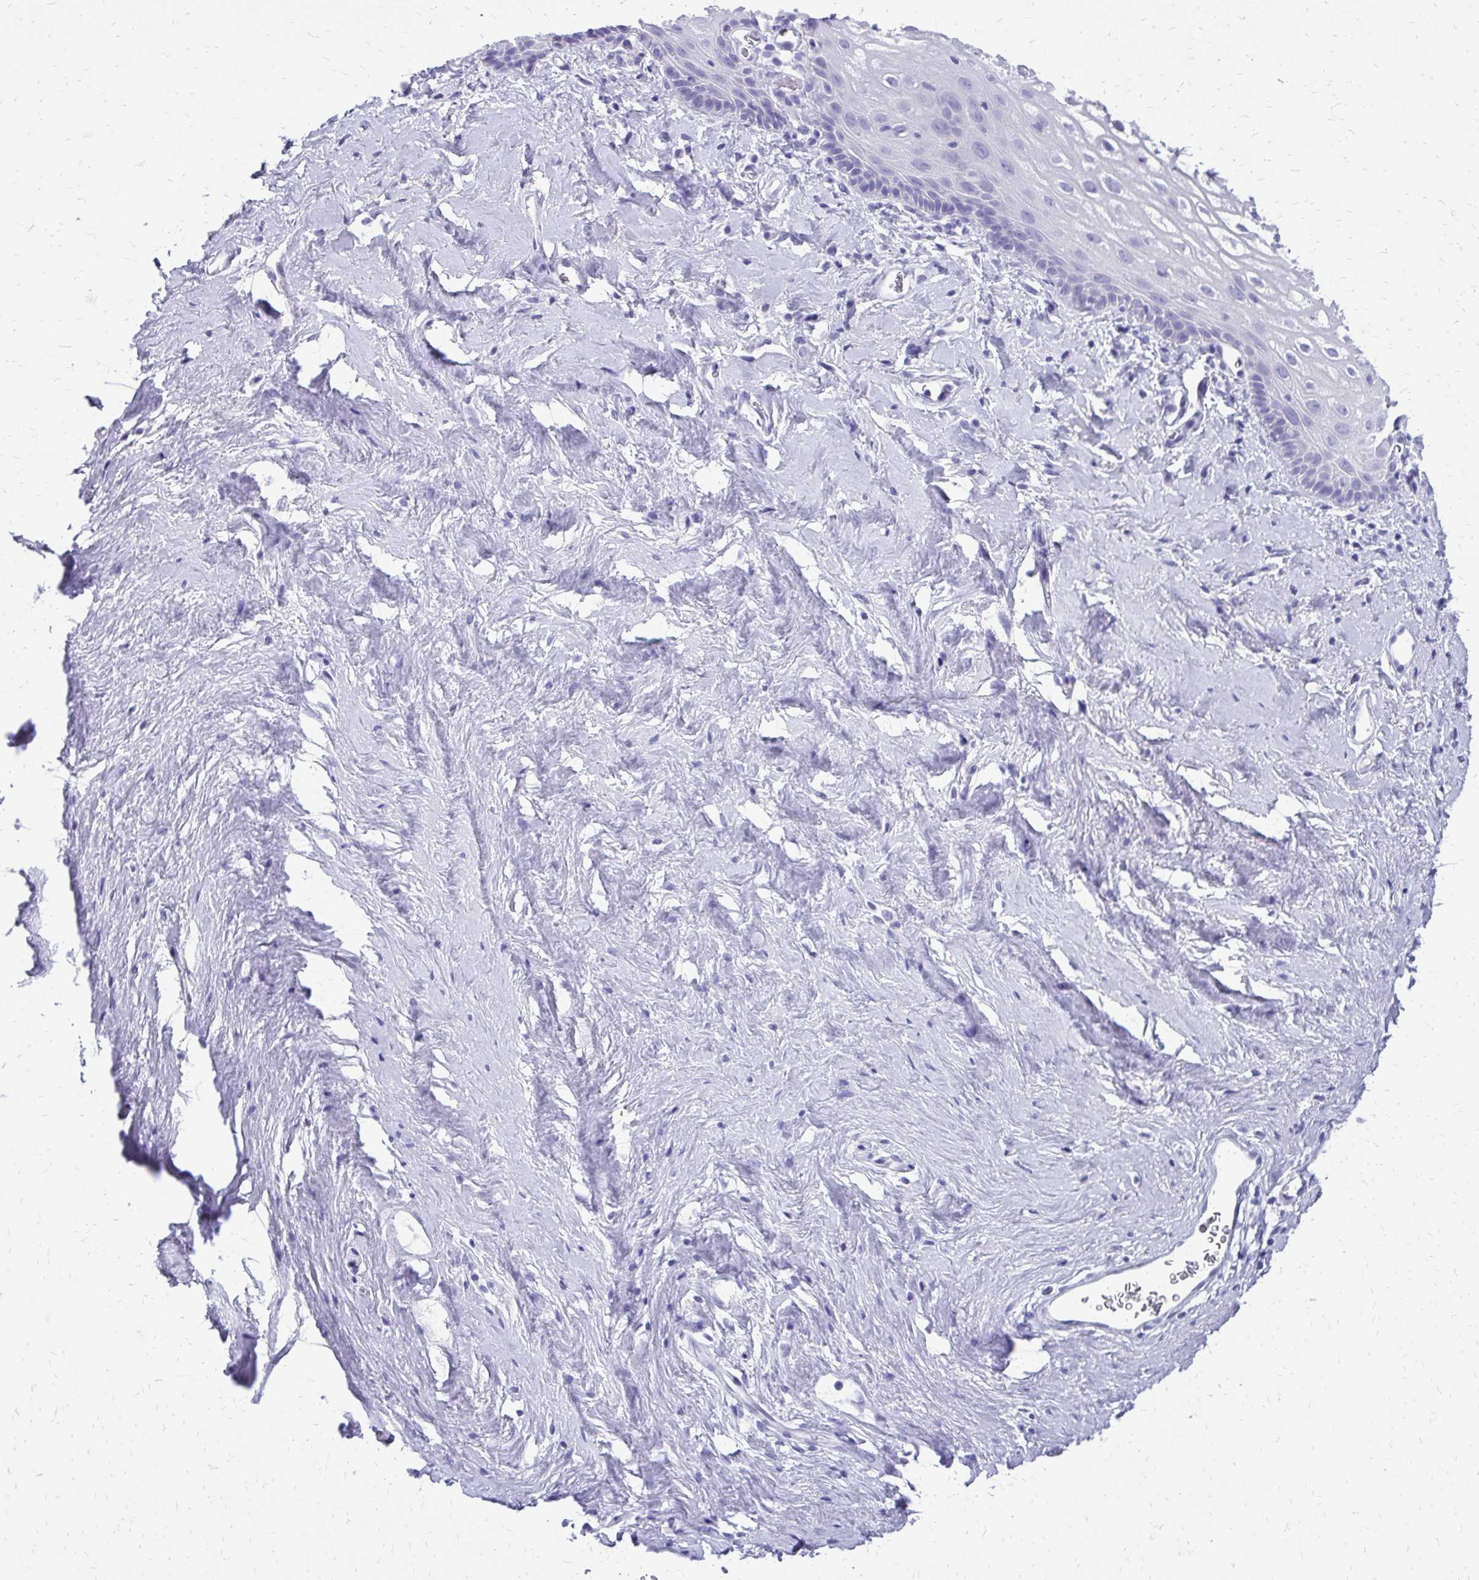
{"staining": {"intensity": "negative", "quantity": "none", "location": "none"}, "tissue": "vagina", "cell_type": "Squamous epithelial cells", "image_type": "normal", "snomed": [{"axis": "morphology", "description": "Normal tissue, NOS"}, {"axis": "morphology", "description": "Adenocarcinoma, NOS"}, {"axis": "topography", "description": "Rectum"}, {"axis": "topography", "description": "Vagina"}, {"axis": "topography", "description": "Peripheral nerve tissue"}], "caption": "High power microscopy histopathology image of an IHC photomicrograph of unremarkable vagina, revealing no significant expression in squamous epithelial cells.", "gene": "SLC32A1", "patient": {"sex": "female", "age": 71}}